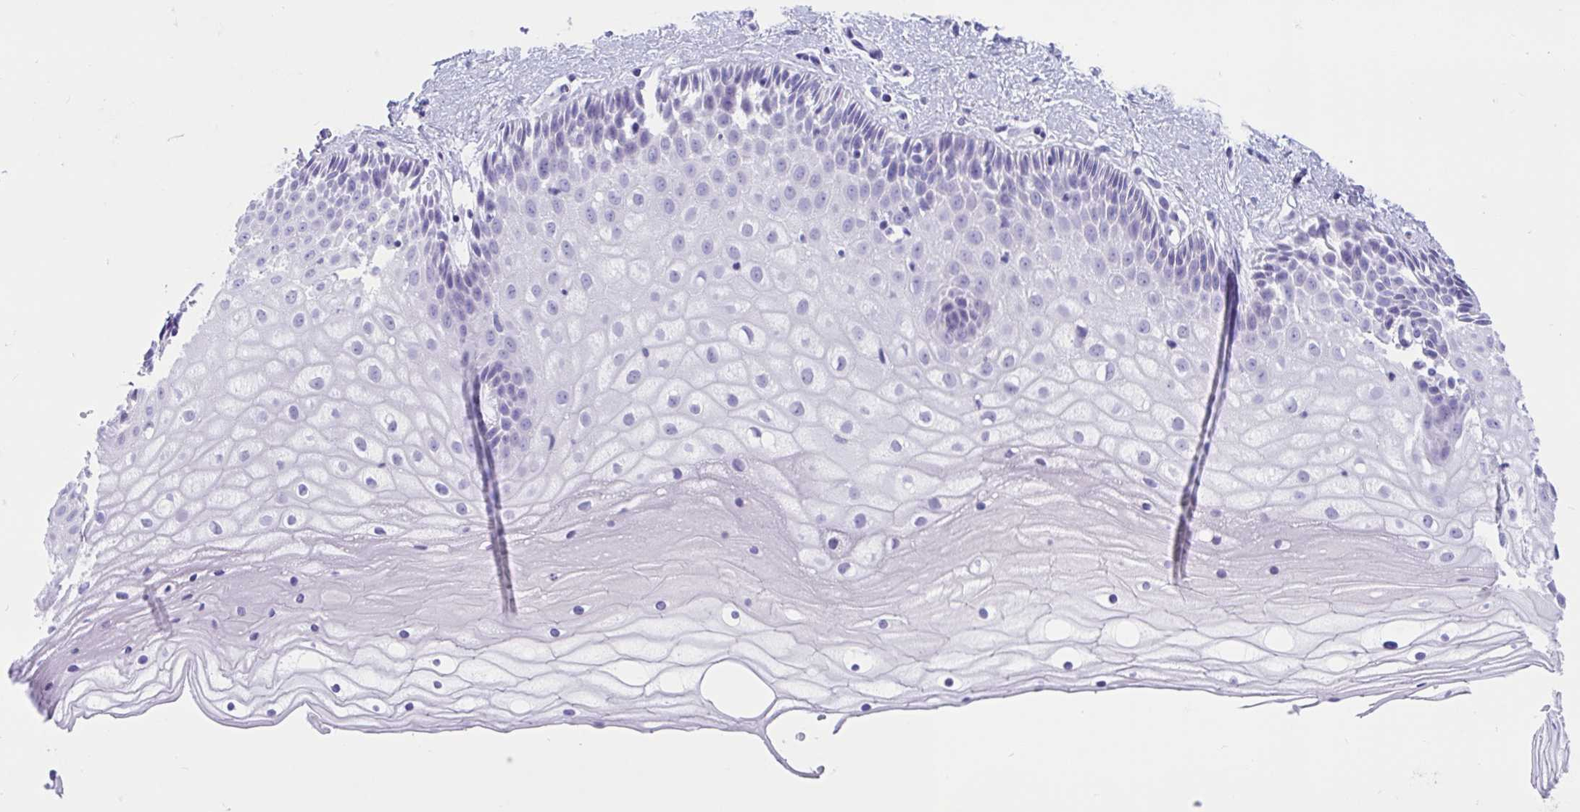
{"staining": {"intensity": "negative", "quantity": "none", "location": "none"}, "tissue": "cervix", "cell_type": "Glandular cells", "image_type": "normal", "snomed": [{"axis": "morphology", "description": "Normal tissue, NOS"}, {"axis": "topography", "description": "Cervix"}], "caption": "This photomicrograph is of normal cervix stained with immunohistochemistry (IHC) to label a protein in brown with the nuclei are counter-stained blue. There is no expression in glandular cells.", "gene": "TMEM35A", "patient": {"sex": "female", "age": 36}}